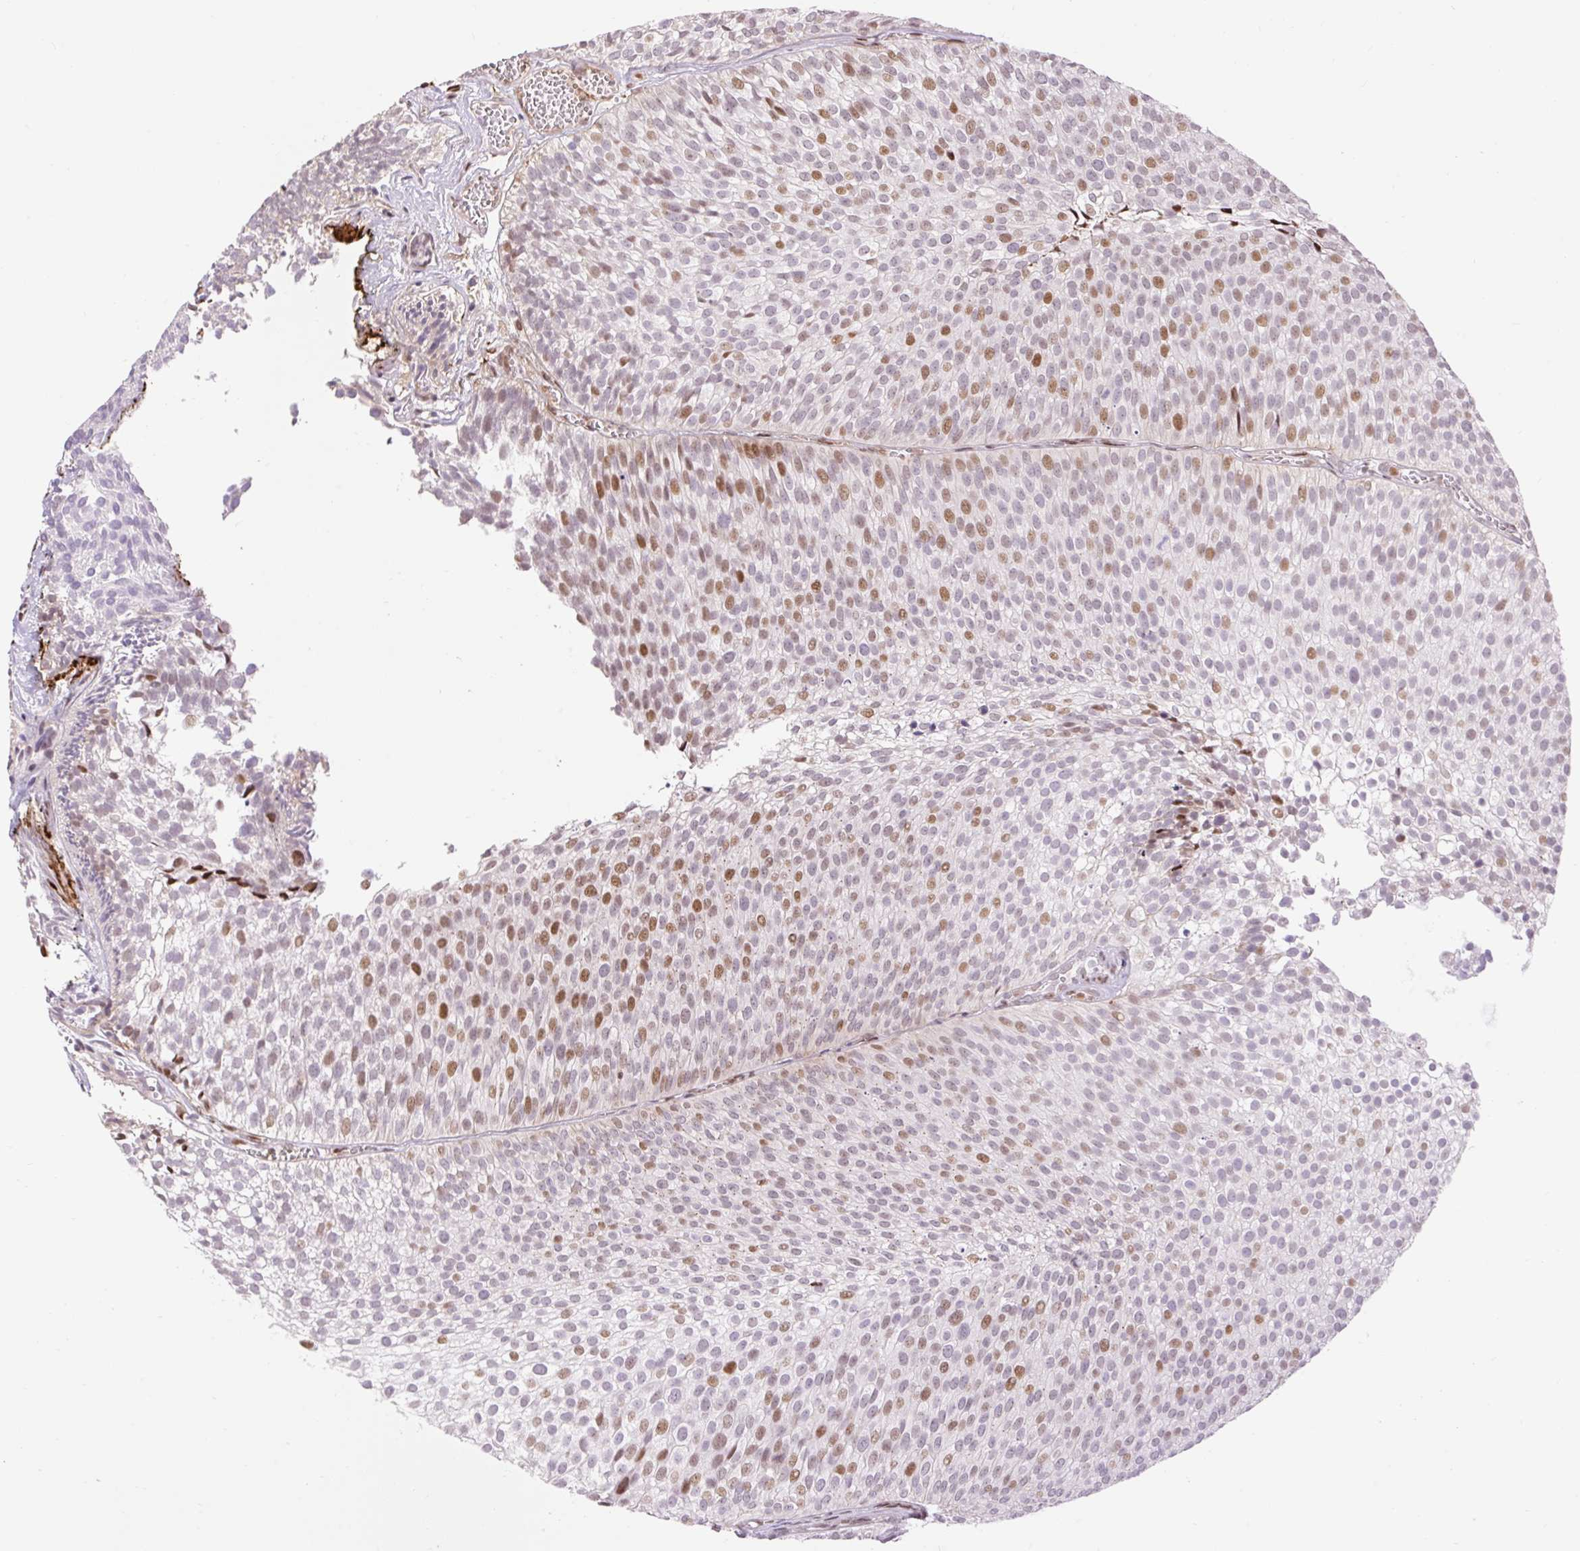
{"staining": {"intensity": "moderate", "quantity": "25%-75%", "location": "nuclear"}, "tissue": "urothelial cancer", "cell_type": "Tumor cells", "image_type": "cancer", "snomed": [{"axis": "morphology", "description": "Urothelial carcinoma, Low grade"}, {"axis": "topography", "description": "Urinary bladder"}], "caption": "Low-grade urothelial carcinoma tissue demonstrates moderate nuclear positivity in about 25%-75% of tumor cells", "gene": "RIPPLY3", "patient": {"sex": "male", "age": 91}}